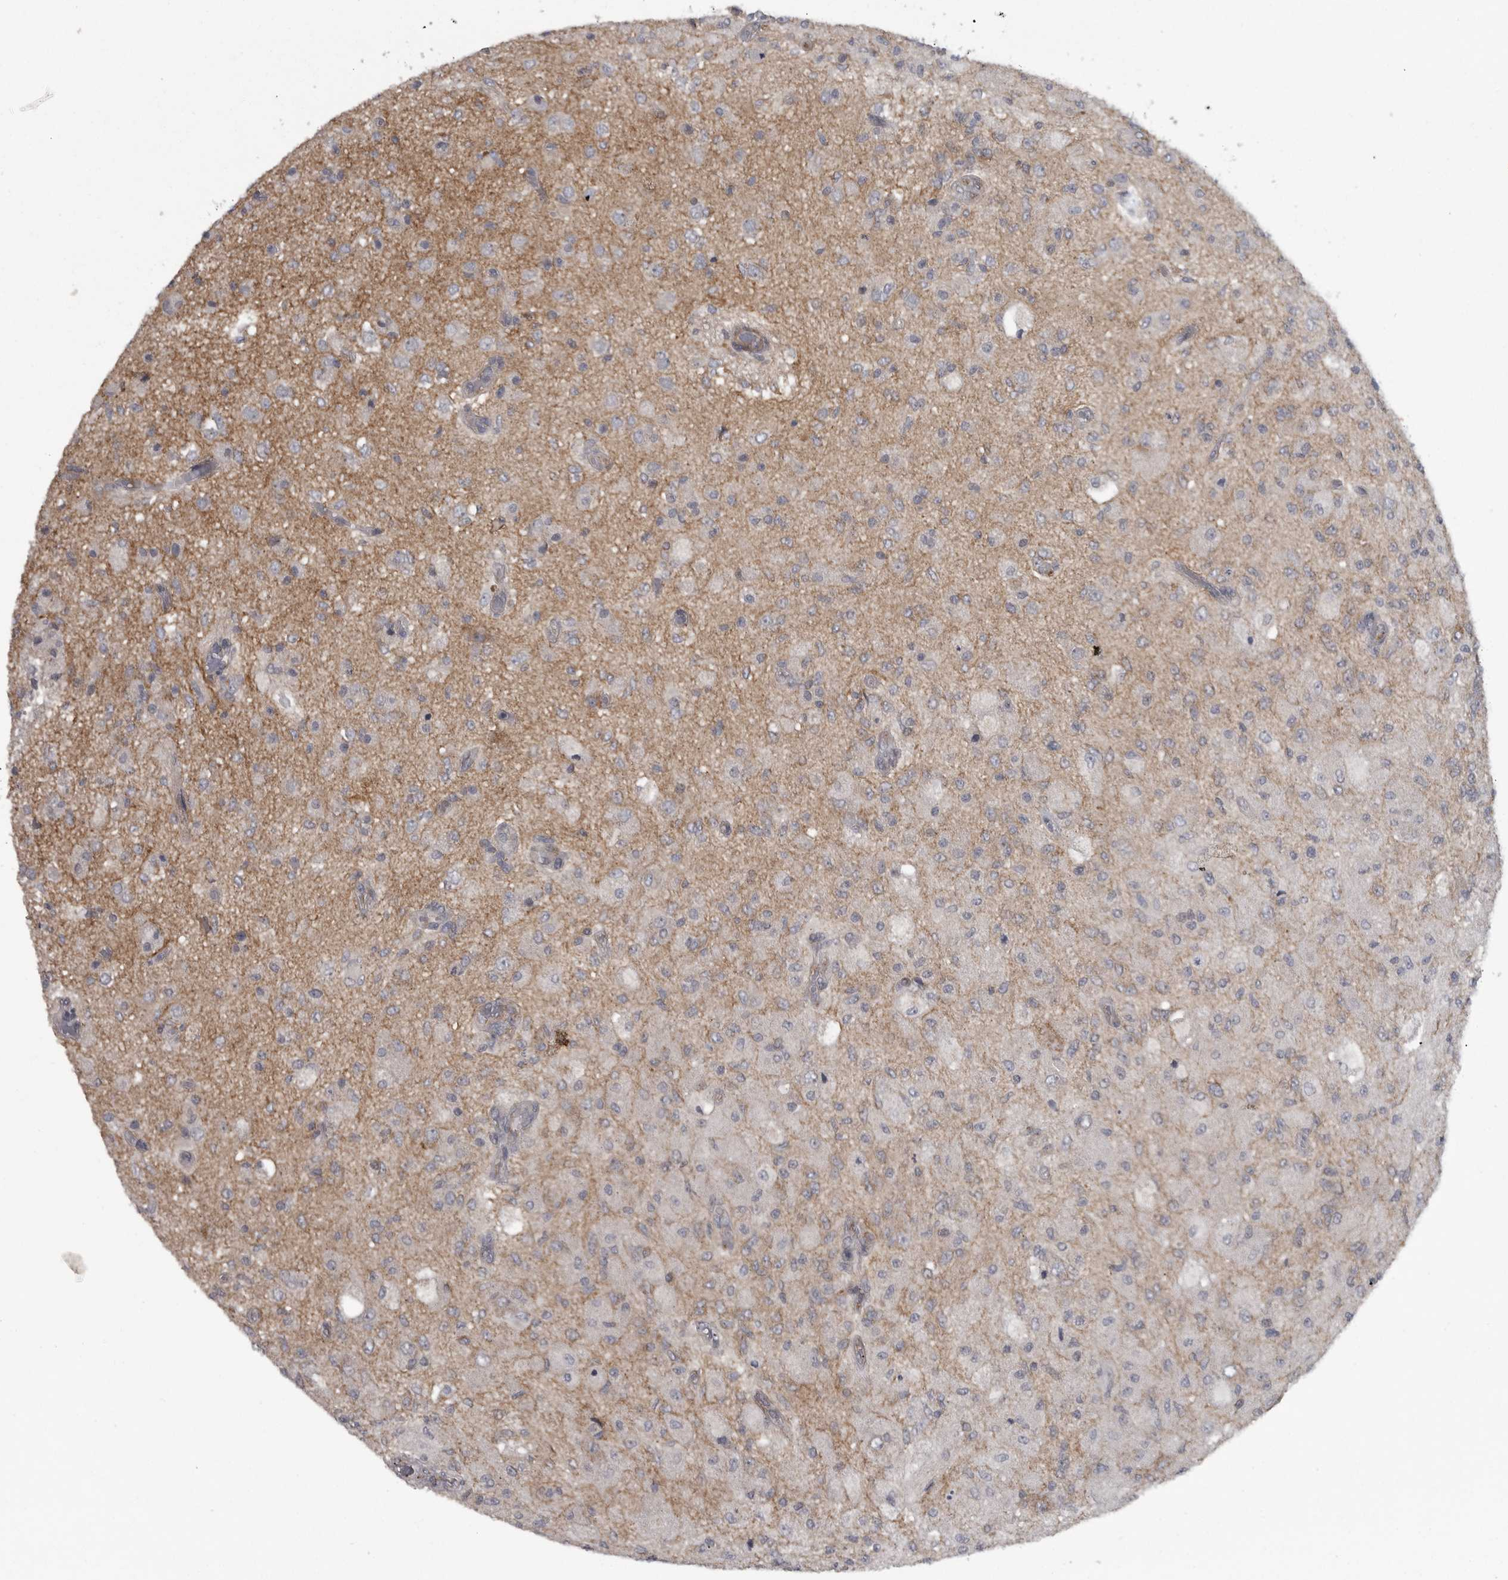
{"staining": {"intensity": "negative", "quantity": "none", "location": "none"}, "tissue": "glioma", "cell_type": "Tumor cells", "image_type": "cancer", "snomed": [{"axis": "morphology", "description": "Normal tissue, NOS"}, {"axis": "morphology", "description": "Glioma, malignant, High grade"}, {"axis": "topography", "description": "Cerebral cortex"}], "caption": "Immunohistochemistry of glioma exhibits no expression in tumor cells.", "gene": "PPP1R9A", "patient": {"sex": "male", "age": 77}}